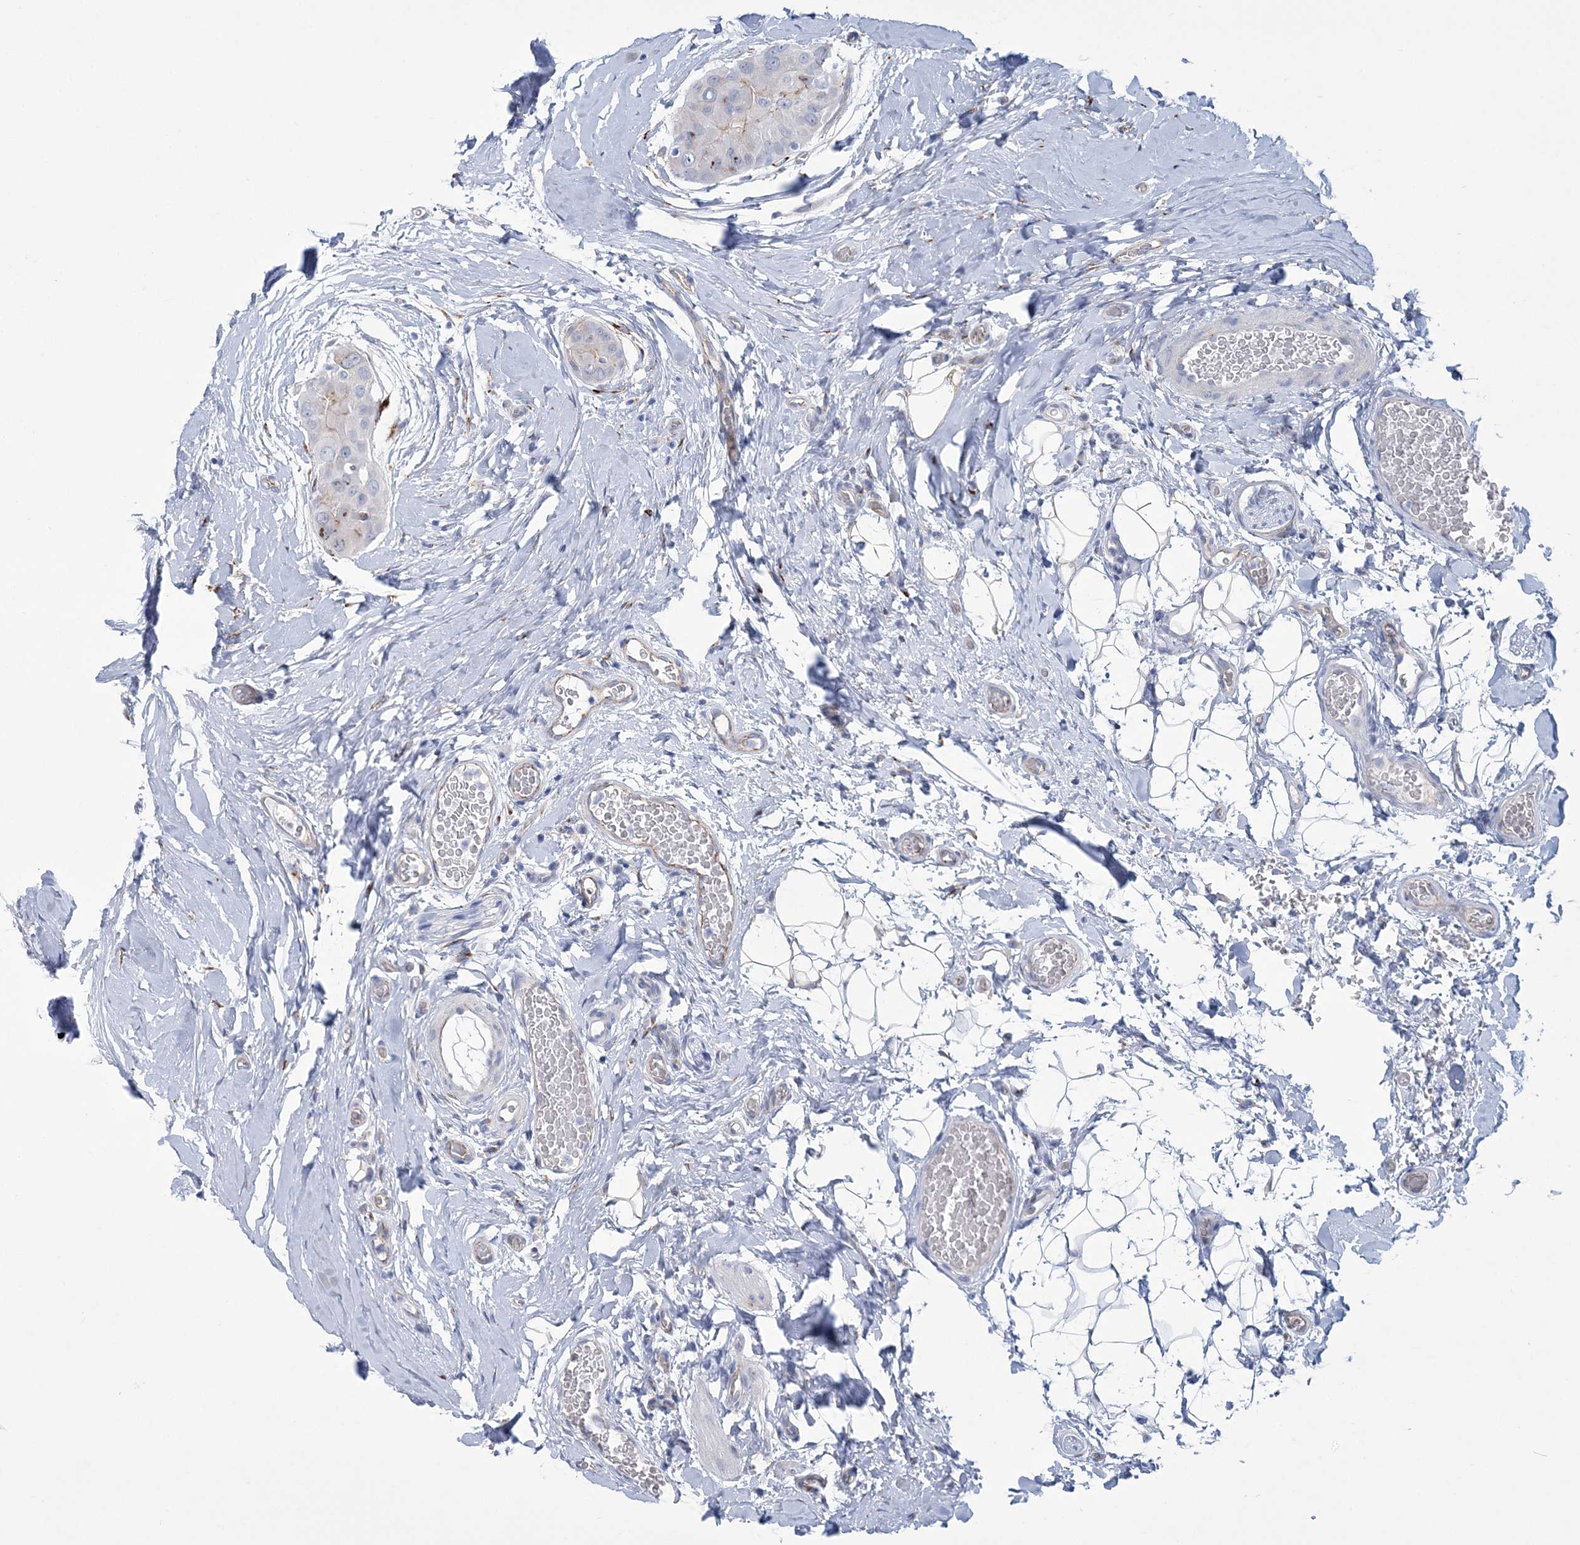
{"staining": {"intensity": "negative", "quantity": "none", "location": "none"}, "tissue": "thyroid cancer", "cell_type": "Tumor cells", "image_type": "cancer", "snomed": [{"axis": "morphology", "description": "Papillary adenocarcinoma, NOS"}, {"axis": "topography", "description": "Thyroid gland"}], "caption": "Protein analysis of thyroid papillary adenocarcinoma shows no significant positivity in tumor cells.", "gene": "RAB11FIP5", "patient": {"sex": "male", "age": 33}}